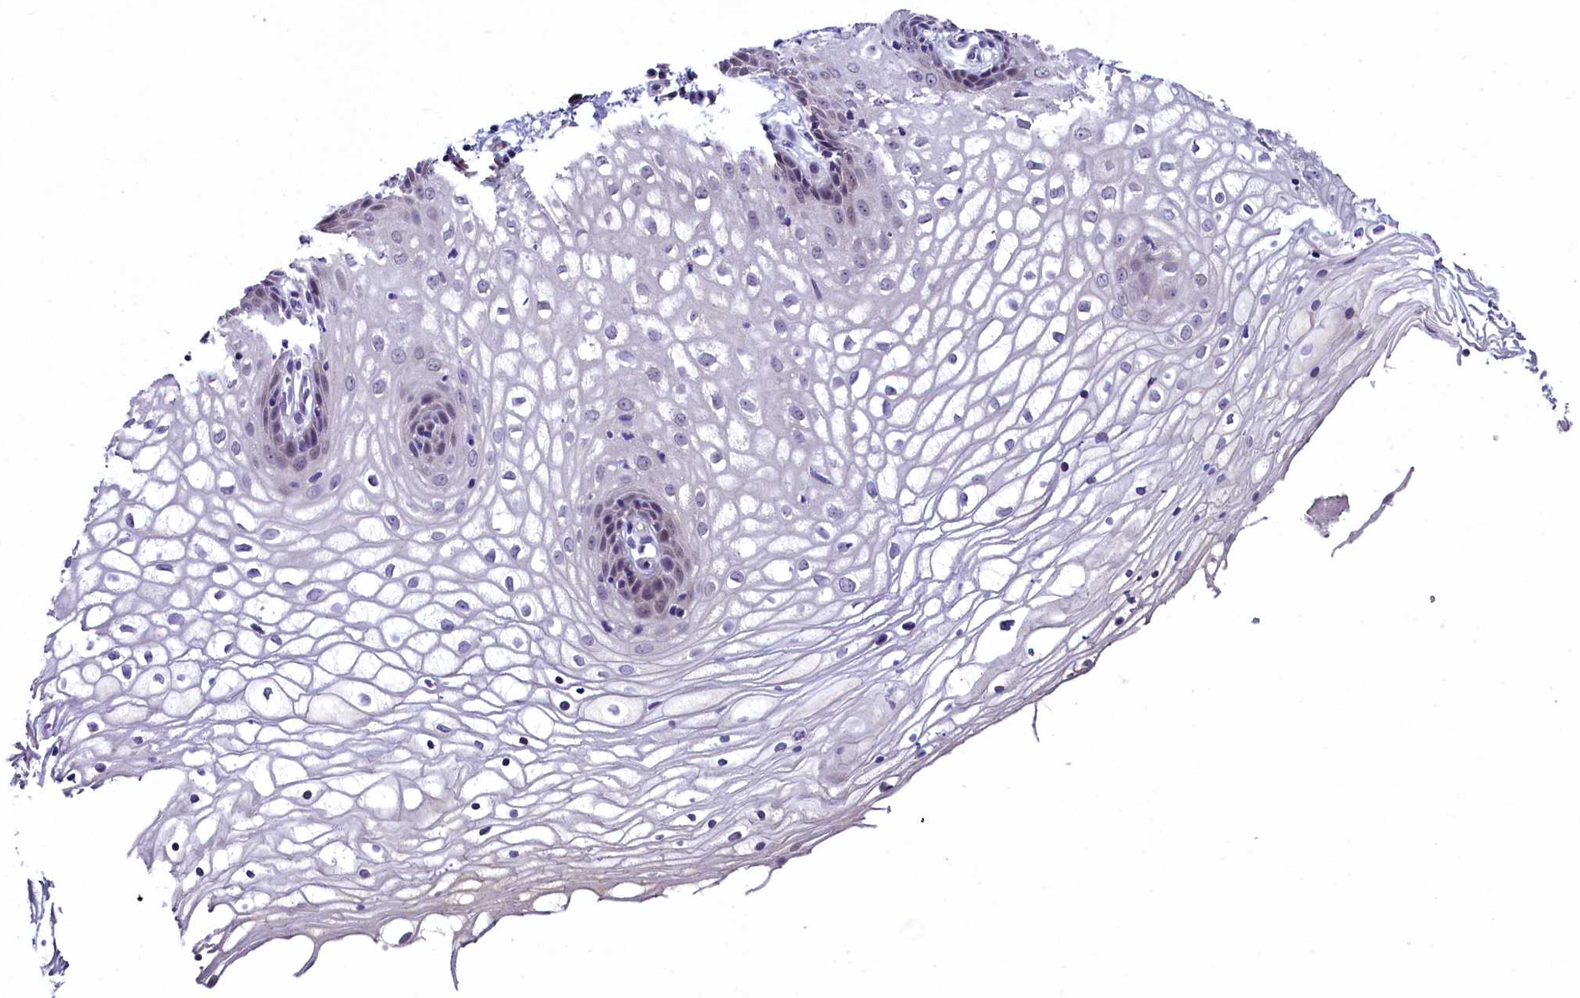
{"staining": {"intensity": "weak", "quantity": "<25%", "location": "nuclear"}, "tissue": "vagina", "cell_type": "Squamous epithelial cells", "image_type": "normal", "snomed": [{"axis": "morphology", "description": "Normal tissue, NOS"}, {"axis": "topography", "description": "Vagina"}], "caption": "Image shows no protein staining in squamous epithelial cells of benign vagina. (Immunohistochemistry (ihc), brightfield microscopy, high magnification).", "gene": "SLC39A6", "patient": {"sex": "female", "age": 34}}